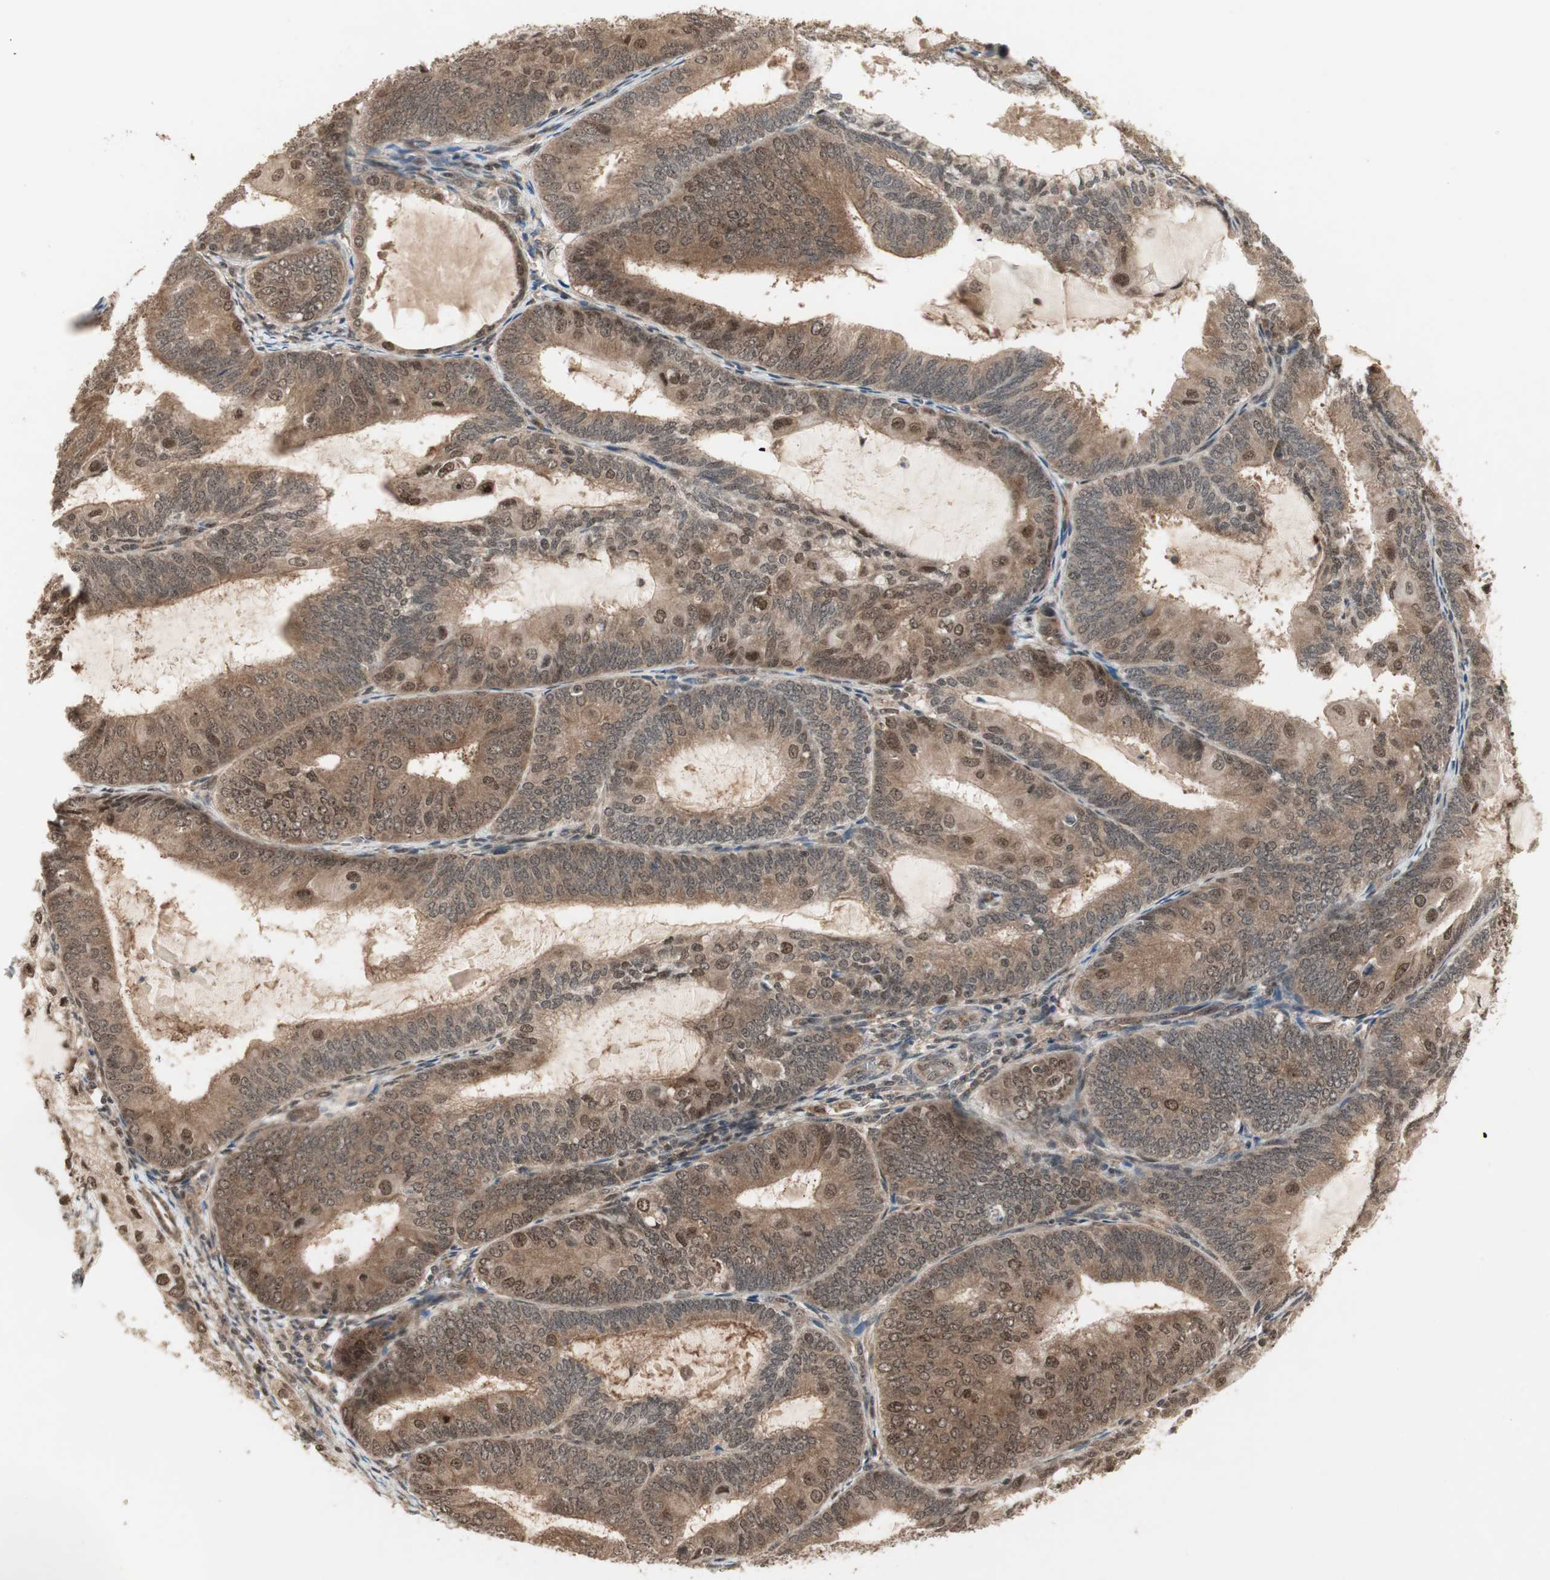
{"staining": {"intensity": "moderate", "quantity": ">75%", "location": "cytoplasmic/membranous,nuclear"}, "tissue": "endometrial cancer", "cell_type": "Tumor cells", "image_type": "cancer", "snomed": [{"axis": "morphology", "description": "Adenocarcinoma, NOS"}, {"axis": "topography", "description": "Endometrium"}], "caption": "Brown immunohistochemical staining in adenocarcinoma (endometrial) displays moderate cytoplasmic/membranous and nuclear expression in about >75% of tumor cells.", "gene": "CSNK2B", "patient": {"sex": "female", "age": 81}}